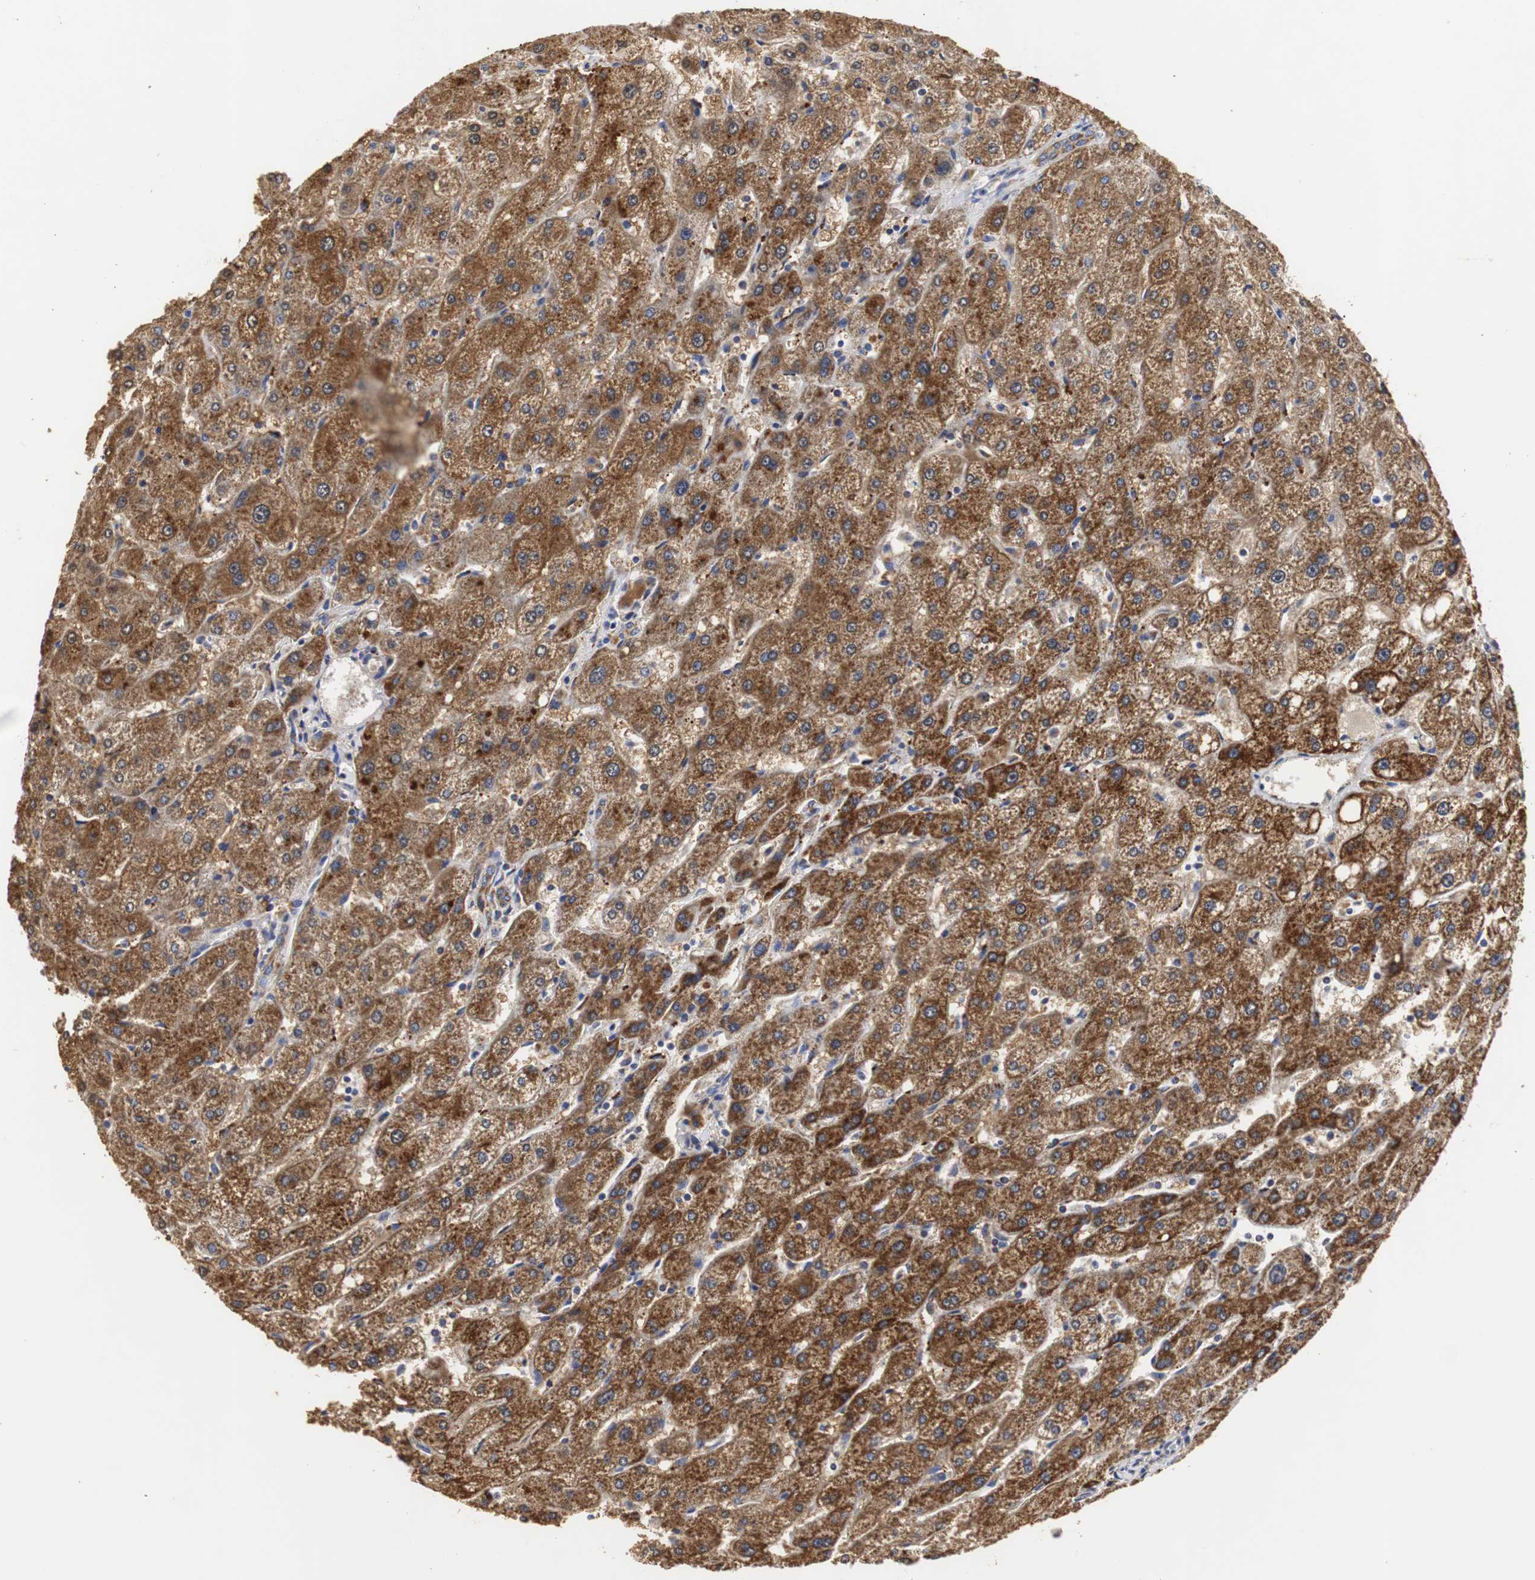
{"staining": {"intensity": "moderate", "quantity": ">75%", "location": "cytoplasmic/membranous"}, "tissue": "liver", "cell_type": "Cholangiocytes", "image_type": "normal", "snomed": [{"axis": "morphology", "description": "Normal tissue, NOS"}, {"axis": "topography", "description": "Liver"}], "caption": "This is a photomicrograph of IHC staining of normal liver, which shows moderate expression in the cytoplasmic/membranous of cholangiocytes.", "gene": "HSD17B10", "patient": {"sex": "male", "age": 67}}